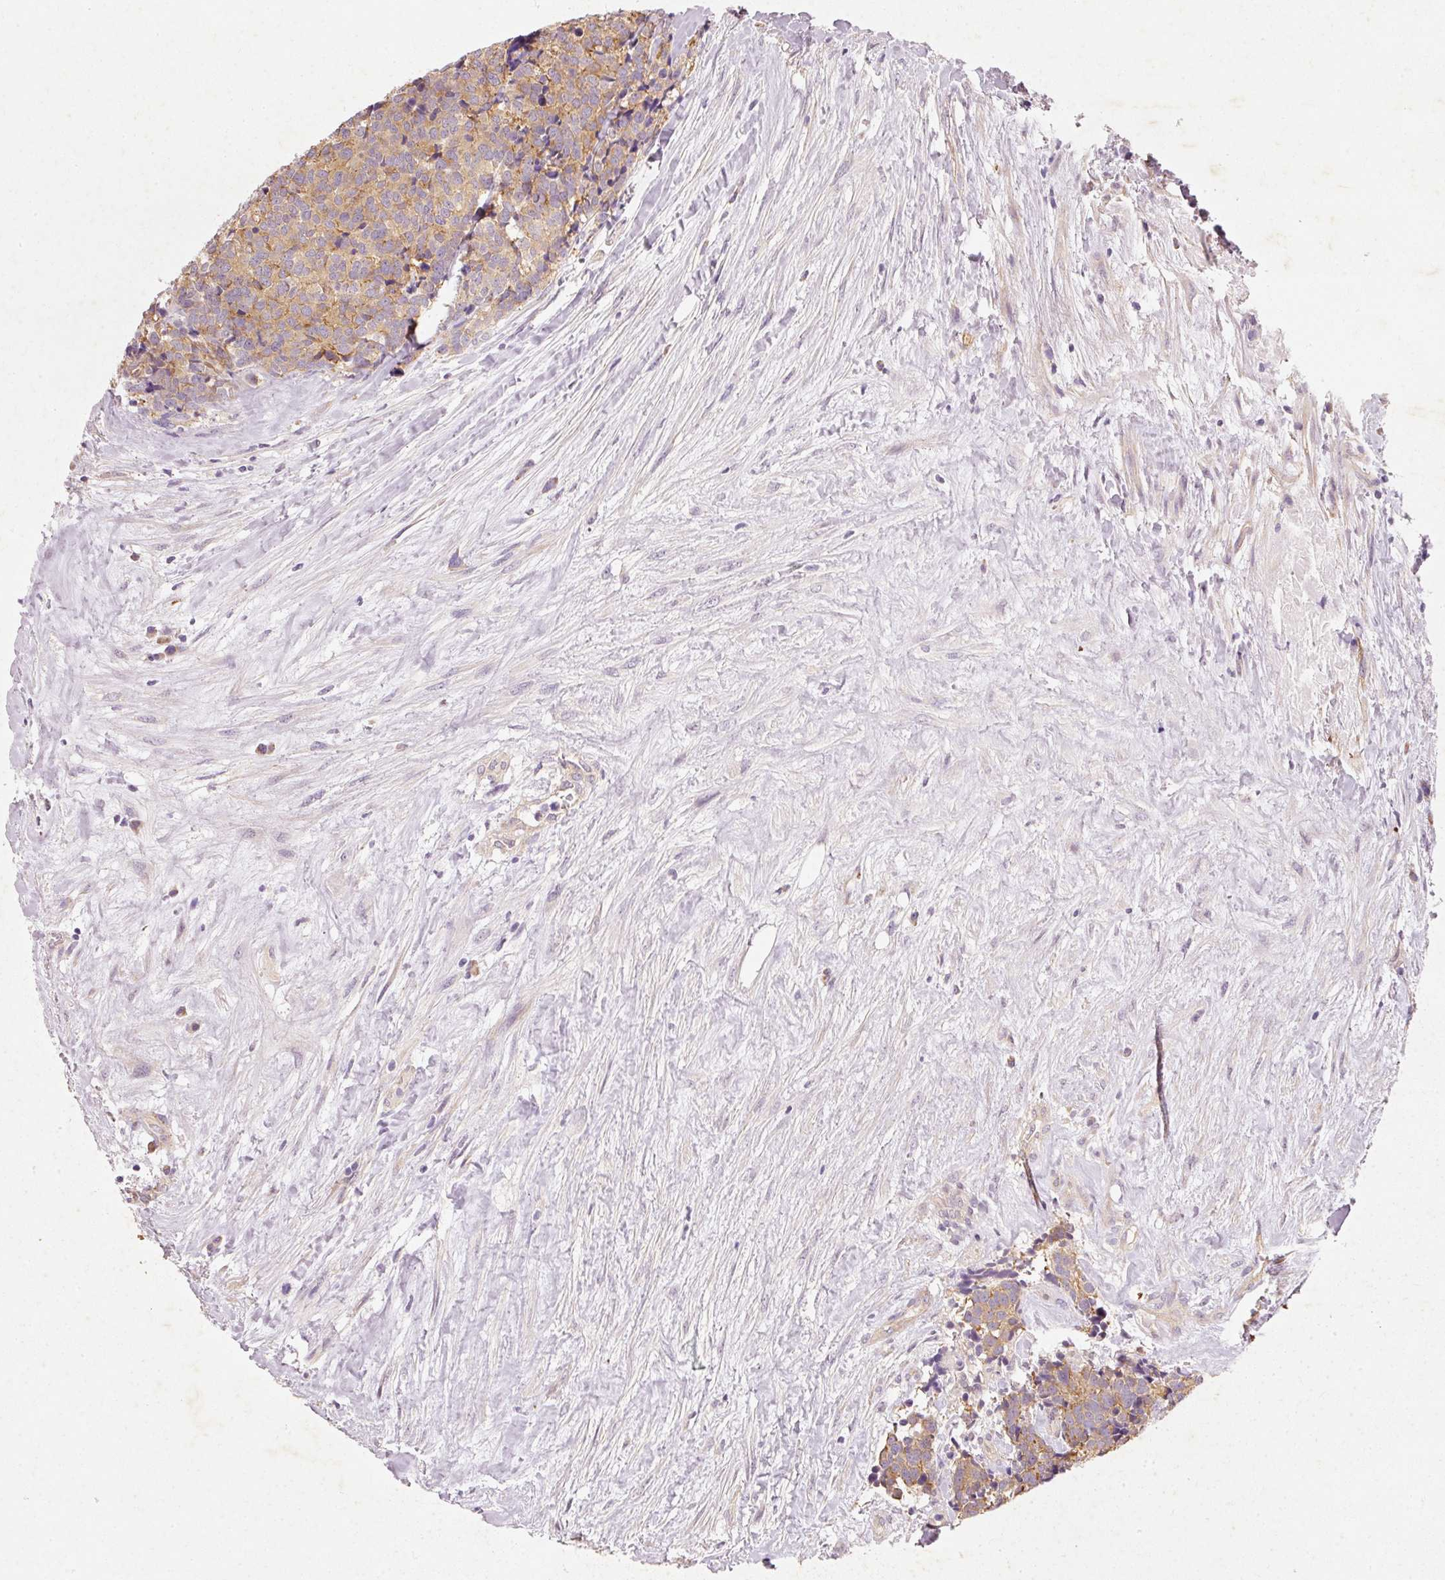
{"staining": {"intensity": "moderate", "quantity": ">75%", "location": "cytoplasmic/membranous"}, "tissue": "carcinoid", "cell_type": "Tumor cells", "image_type": "cancer", "snomed": [{"axis": "morphology", "description": "Carcinoid, malignant, NOS"}, {"axis": "topography", "description": "Skin"}], "caption": "This is an image of immunohistochemistry (IHC) staining of carcinoid, which shows moderate expression in the cytoplasmic/membranous of tumor cells.", "gene": "RGL2", "patient": {"sex": "female", "age": 79}}